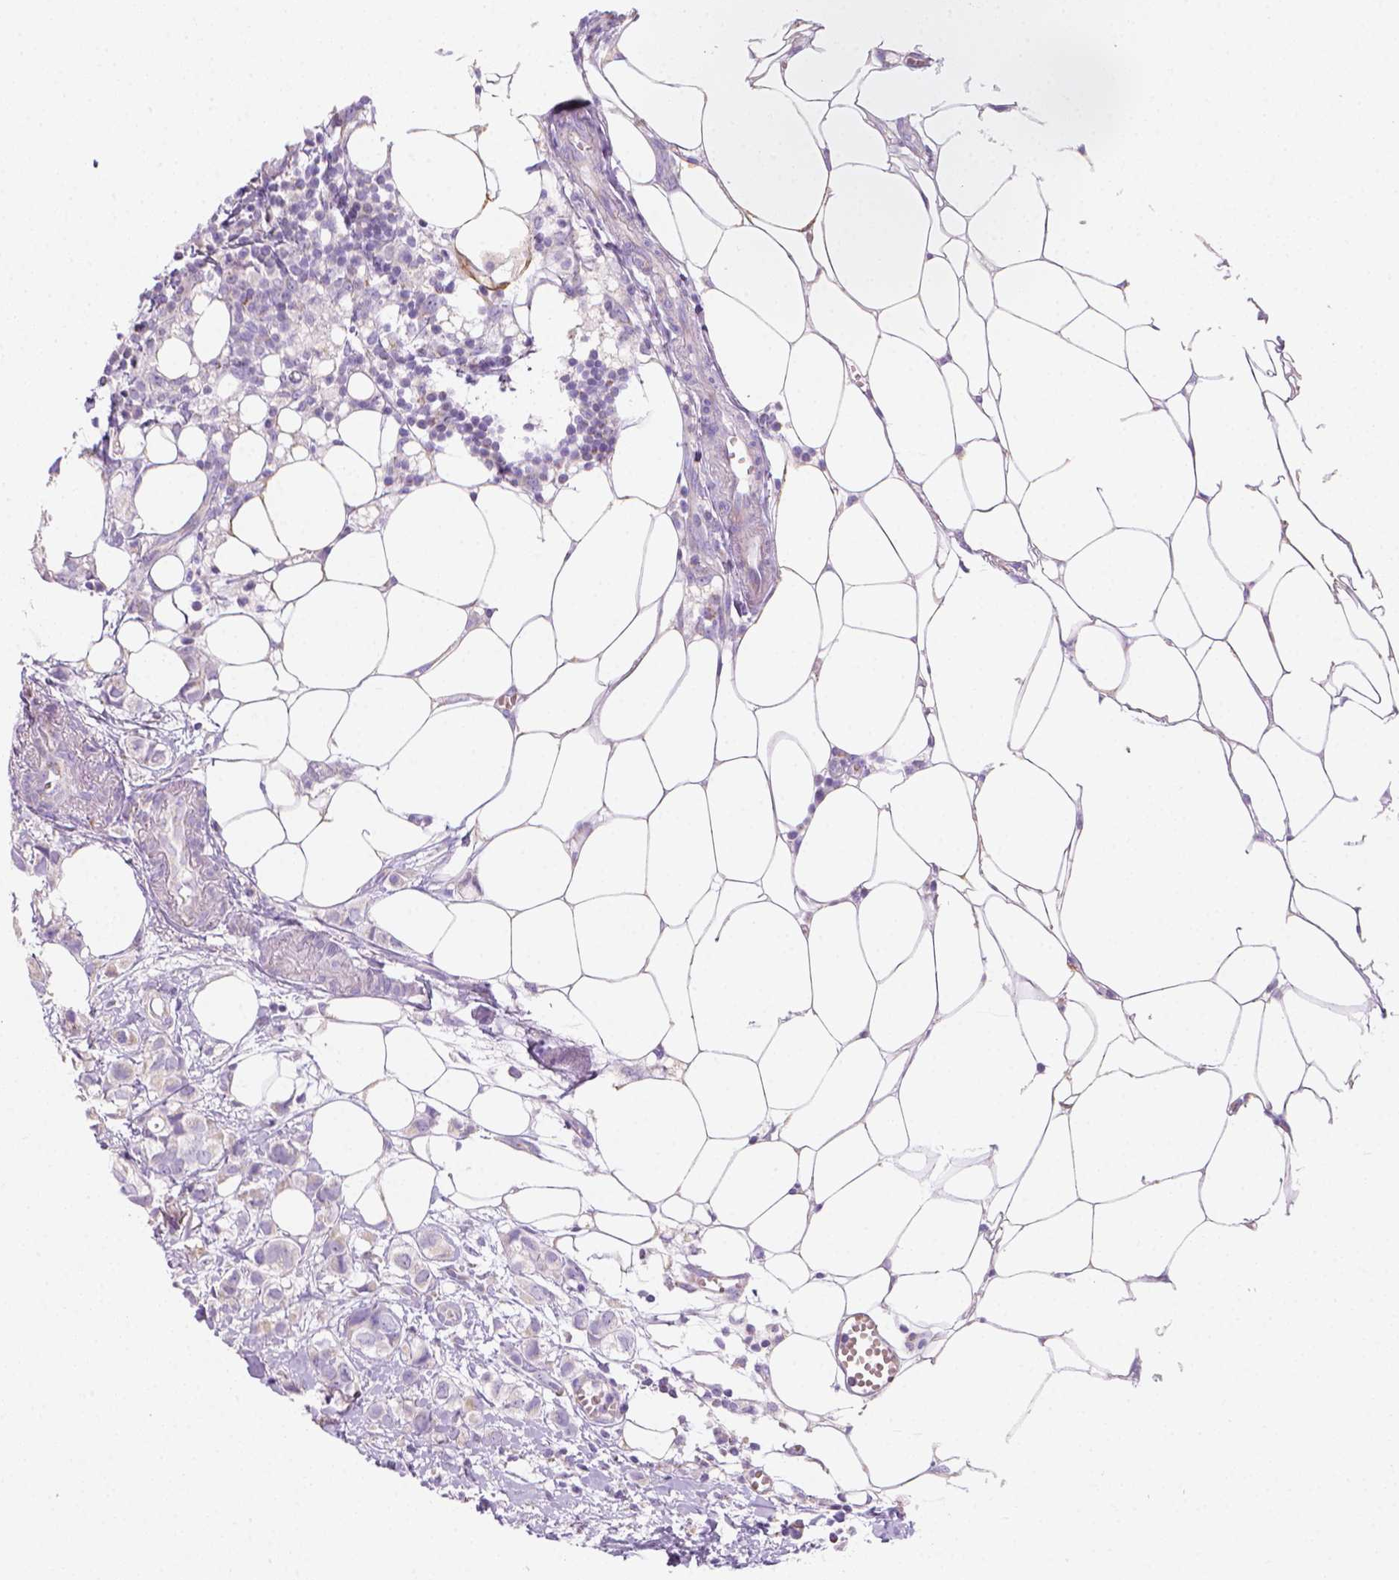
{"staining": {"intensity": "negative", "quantity": "none", "location": "none"}, "tissue": "breast cancer", "cell_type": "Tumor cells", "image_type": "cancer", "snomed": [{"axis": "morphology", "description": "Duct carcinoma"}, {"axis": "topography", "description": "Breast"}], "caption": "High power microscopy image of an IHC micrograph of breast cancer, revealing no significant positivity in tumor cells.", "gene": "CES2", "patient": {"sex": "female", "age": 85}}